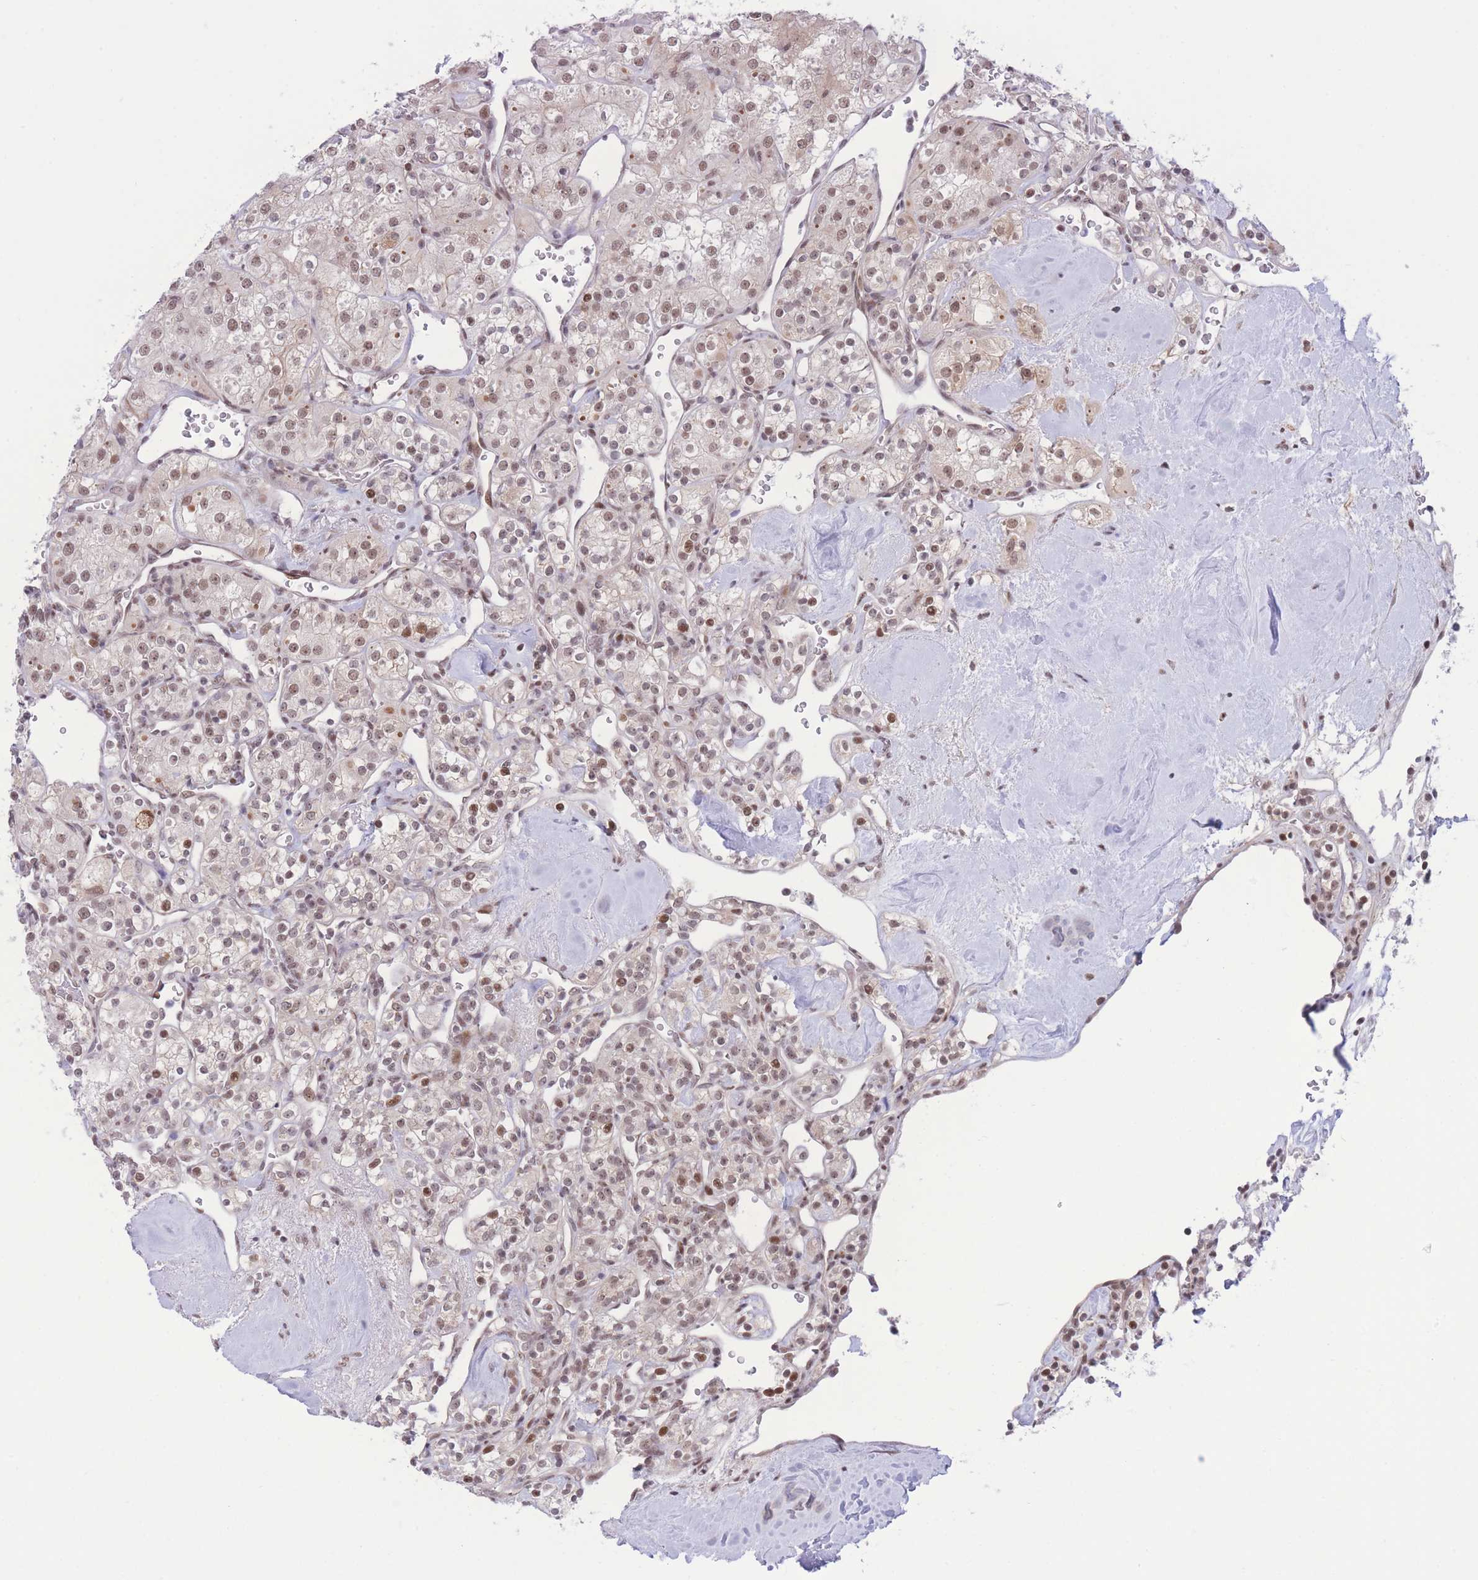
{"staining": {"intensity": "moderate", "quantity": ">75%", "location": "nuclear"}, "tissue": "renal cancer", "cell_type": "Tumor cells", "image_type": "cancer", "snomed": [{"axis": "morphology", "description": "Adenocarcinoma, NOS"}, {"axis": "topography", "description": "Kidney"}], "caption": "Immunohistochemistry of human renal adenocarcinoma demonstrates medium levels of moderate nuclear positivity in about >75% of tumor cells.", "gene": "PCIF1", "patient": {"sex": "male", "age": 77}}